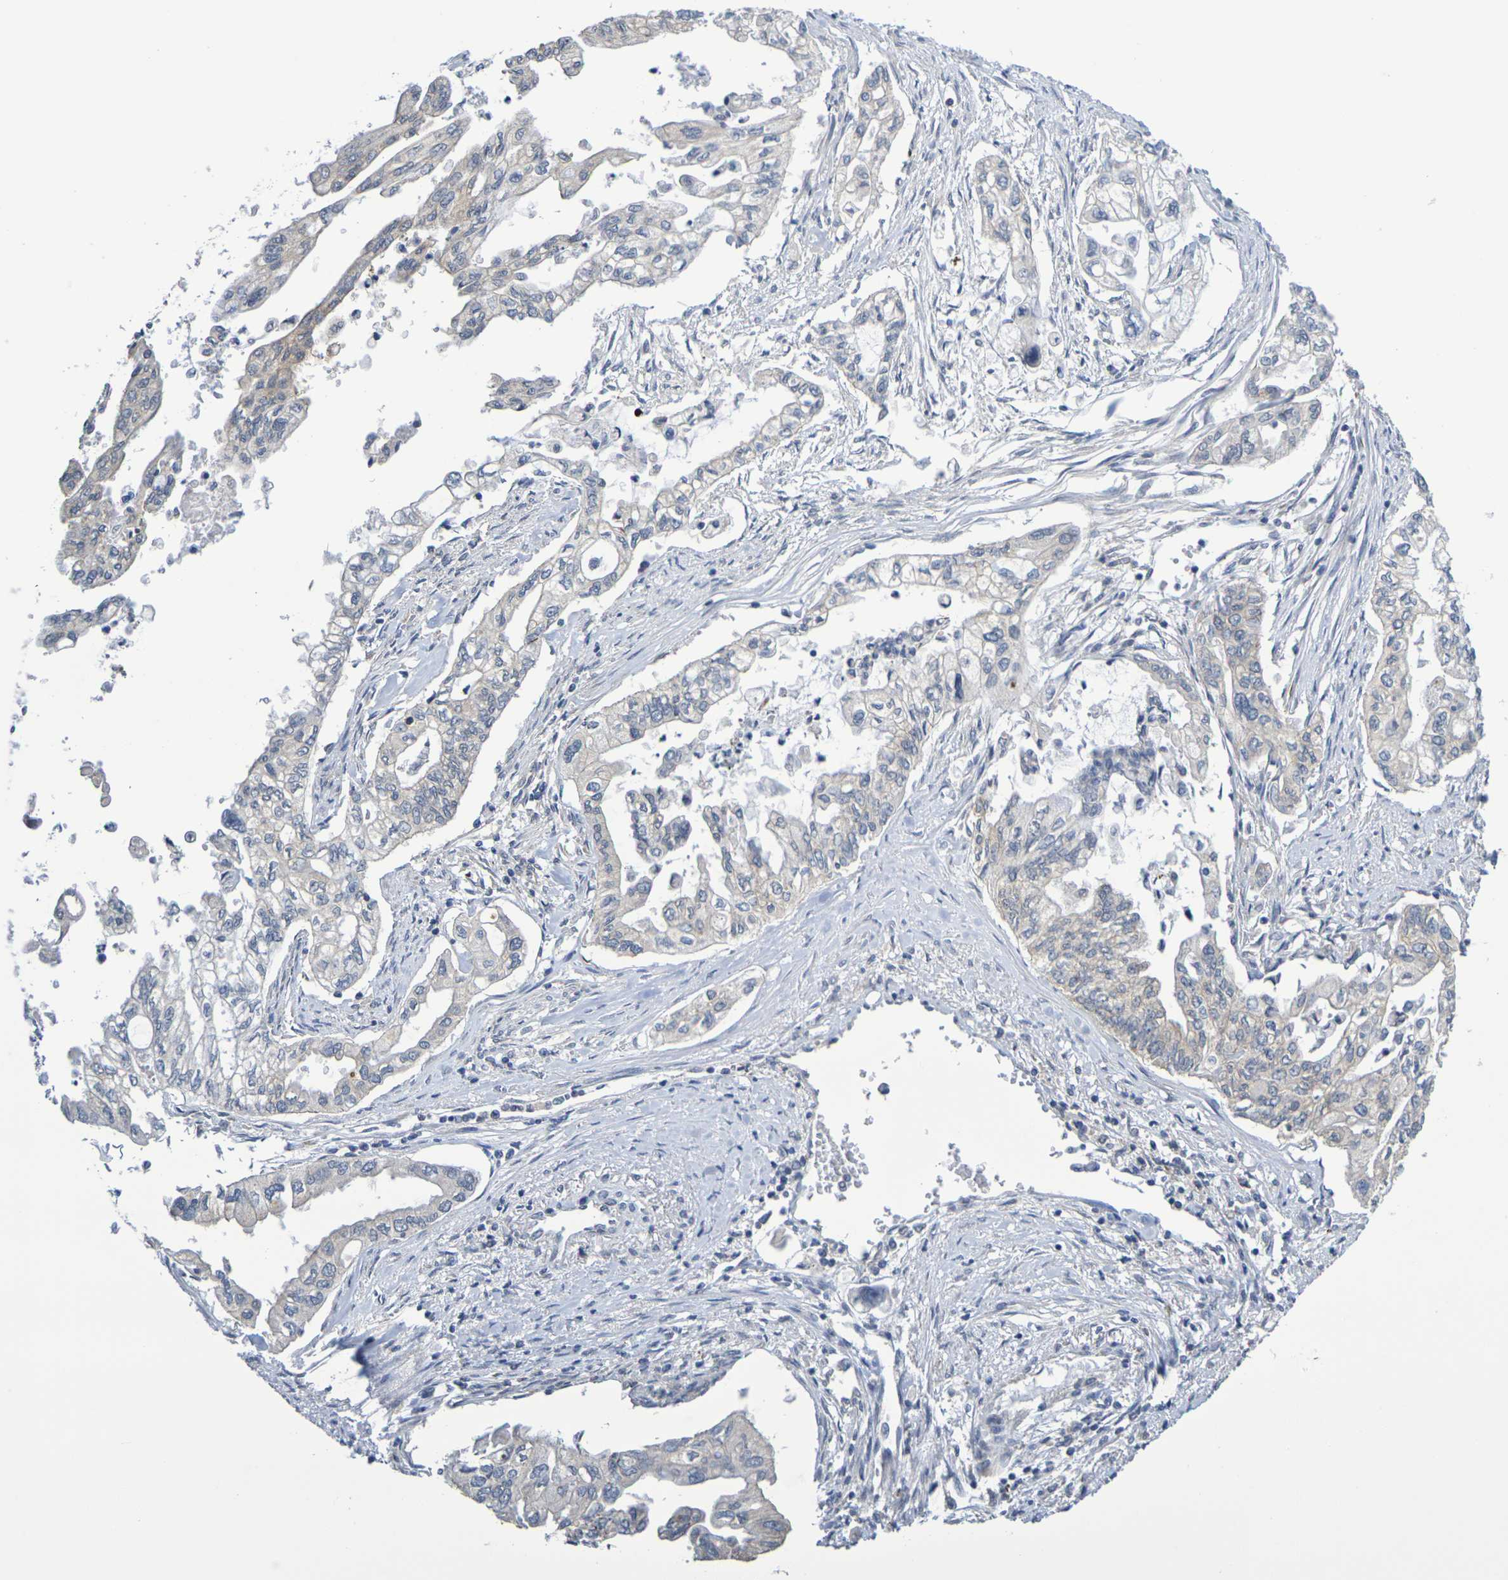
{"staining": {"intensity": "moderate", "quantity": "25%-75%", "location": "cytoplasmic/membranous"}, "tissue": "pancreatic cancer", "cell_type": "Tumor cells", "image_type": "cancer", "snomed": [{"axis": "morphology", "description": "Normal tissue, NOS"}, {"axis": "topography", "description": "Pancreas"}], "caption": "The micrograph shows staining of pancreatic cancer, revealing moderate cytoplasmic/membranous protein staining (brown color) within tumor cells.", "gene": "CHRNB1", "patient": {"sex": "male", "age": 42}}